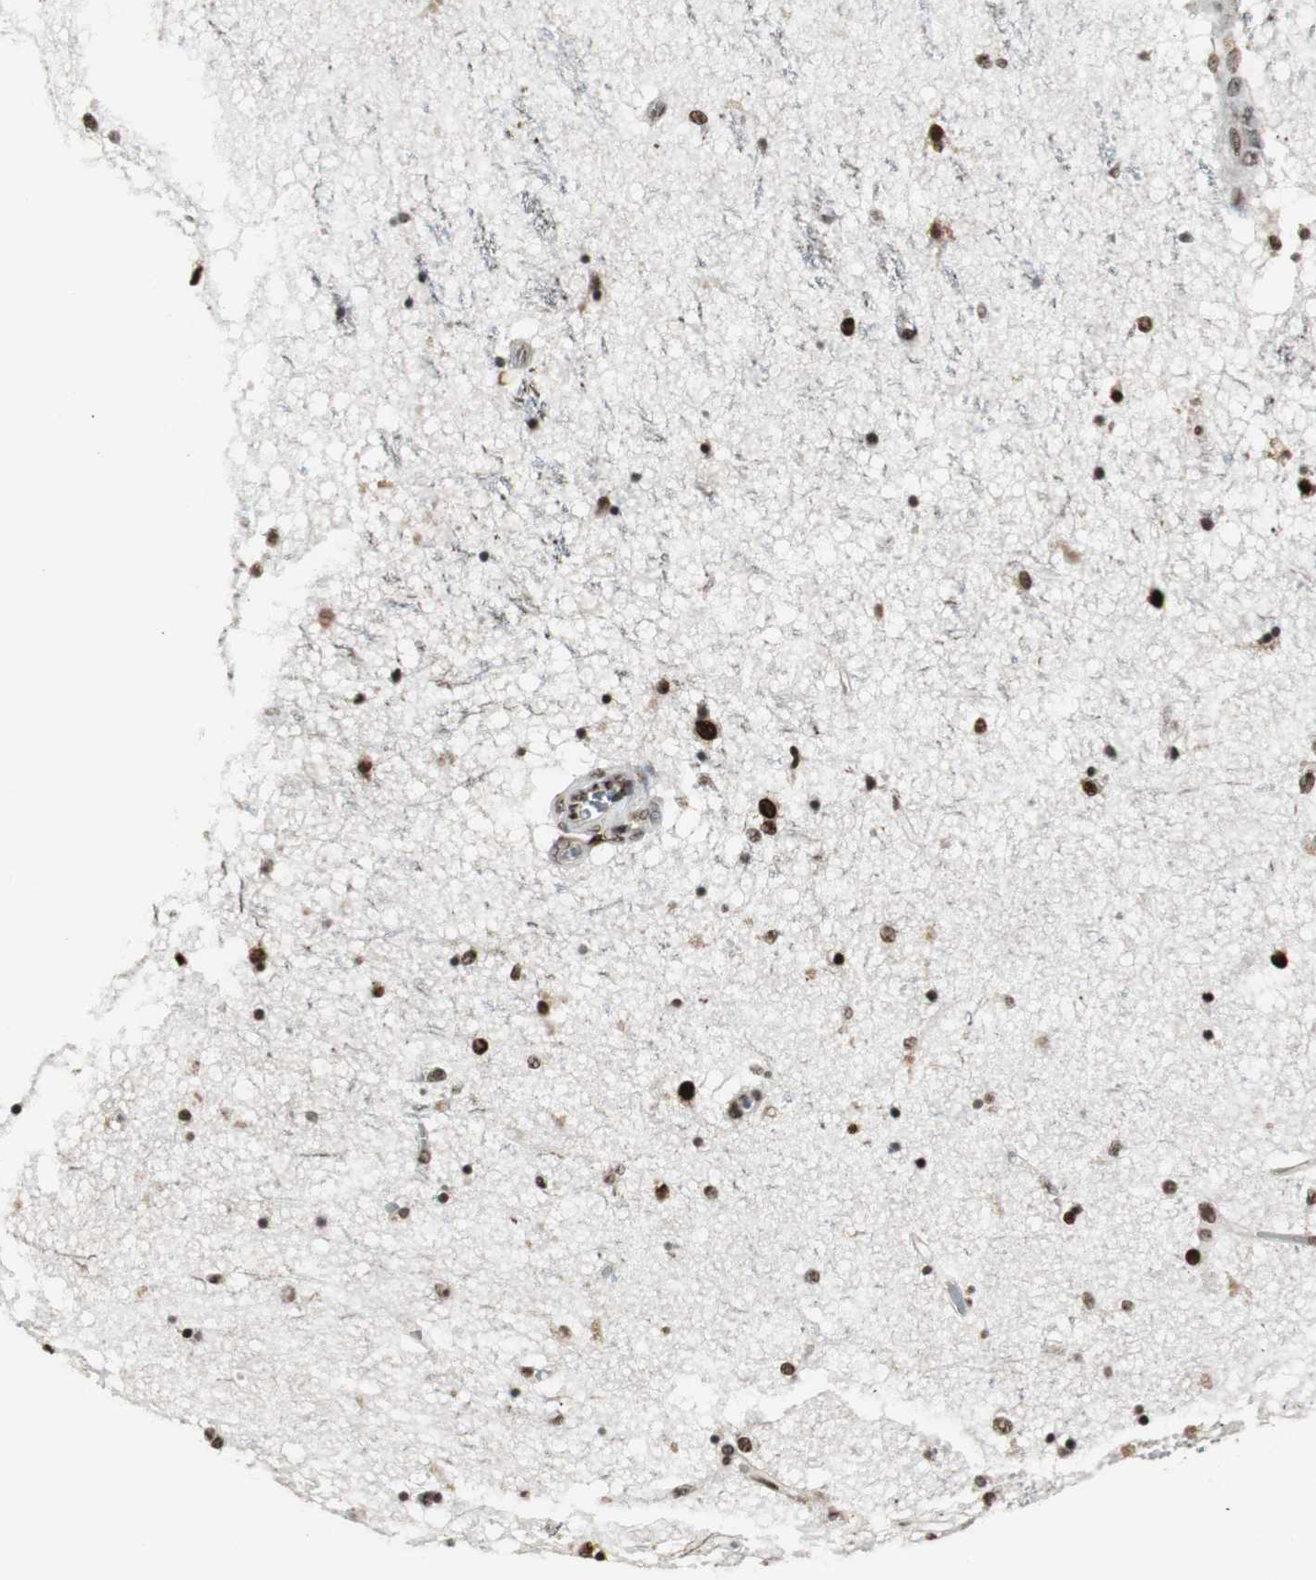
{"staining": {"intensity": "strong", "quantity": ">75%", "location": "nuclear"}, "tissue": "hippocampus", "cell_type": "Glial cells", "image_type": "normal", "snomed": [{"axis": "morphology", "description": "Normal tissue, NOS"}, {"axis": "topography", "description": "Hippocampus"}], "caption": "This photomicrograph shows immunohistochemistry staining of benign human hippocampus, with high strong nuclear positivity in approximately >75% of glial cells.", "gene": "PARN", "patient": {"sex": "female", "age": 54}}